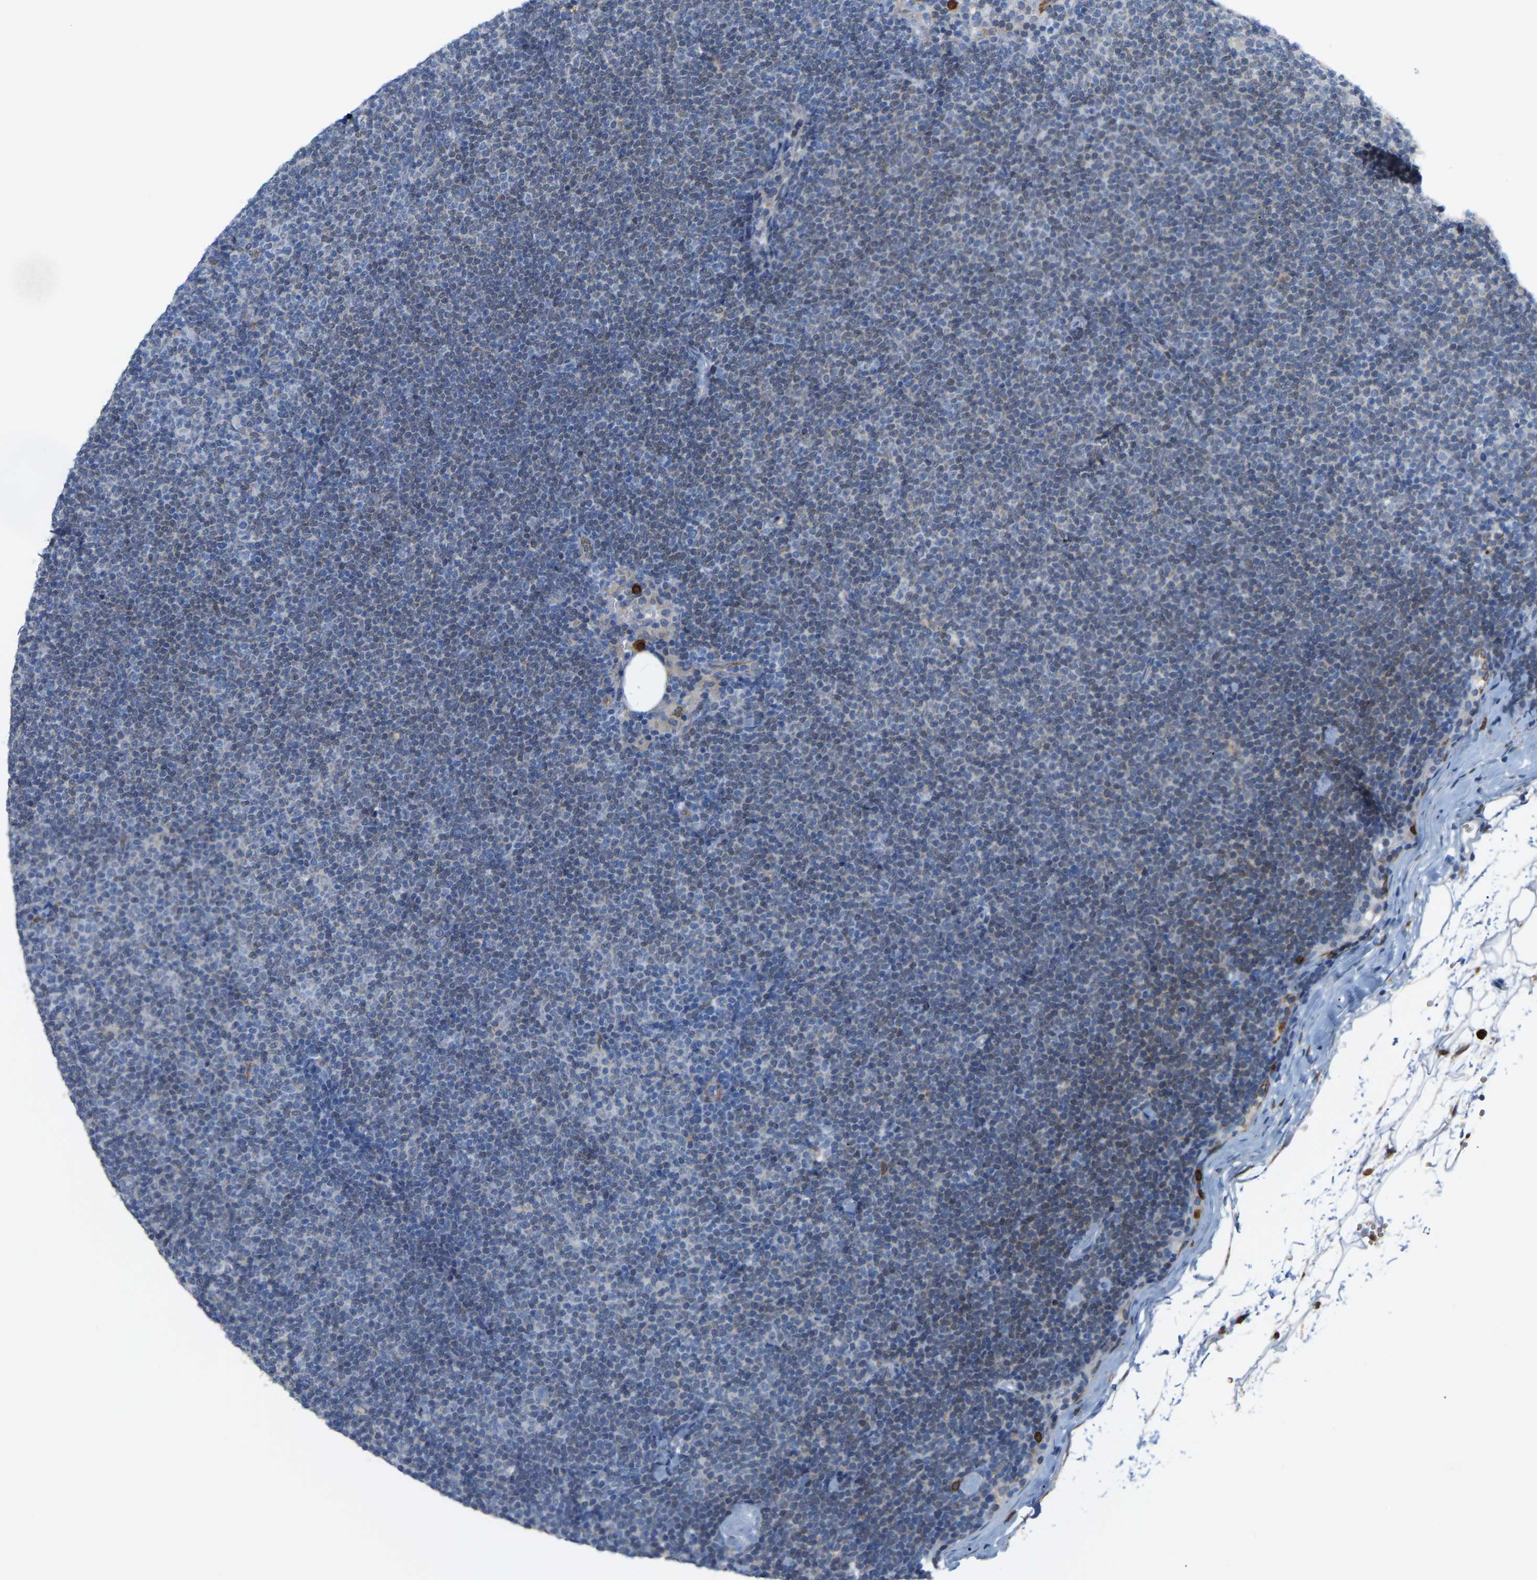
{"staining": {"intensity": "negative", "quantity": "none", "location": "none"}, "tissue": "lymphoma", "cell_type": "Tumor cells", "image_type": "cancer", "snomed": [{"axis": "morphology", "description": "Malignant lymphoma, non-Hodgkin's type, Low grade"}, {"axis": "topography", "description": "Lymph node"}], "caption": "Immunohistochemical staining of lymphoma displays no significant positivity in tumor cells.", "gene": "PTGS1", "patient": {"sex": "female", "age": 53}}